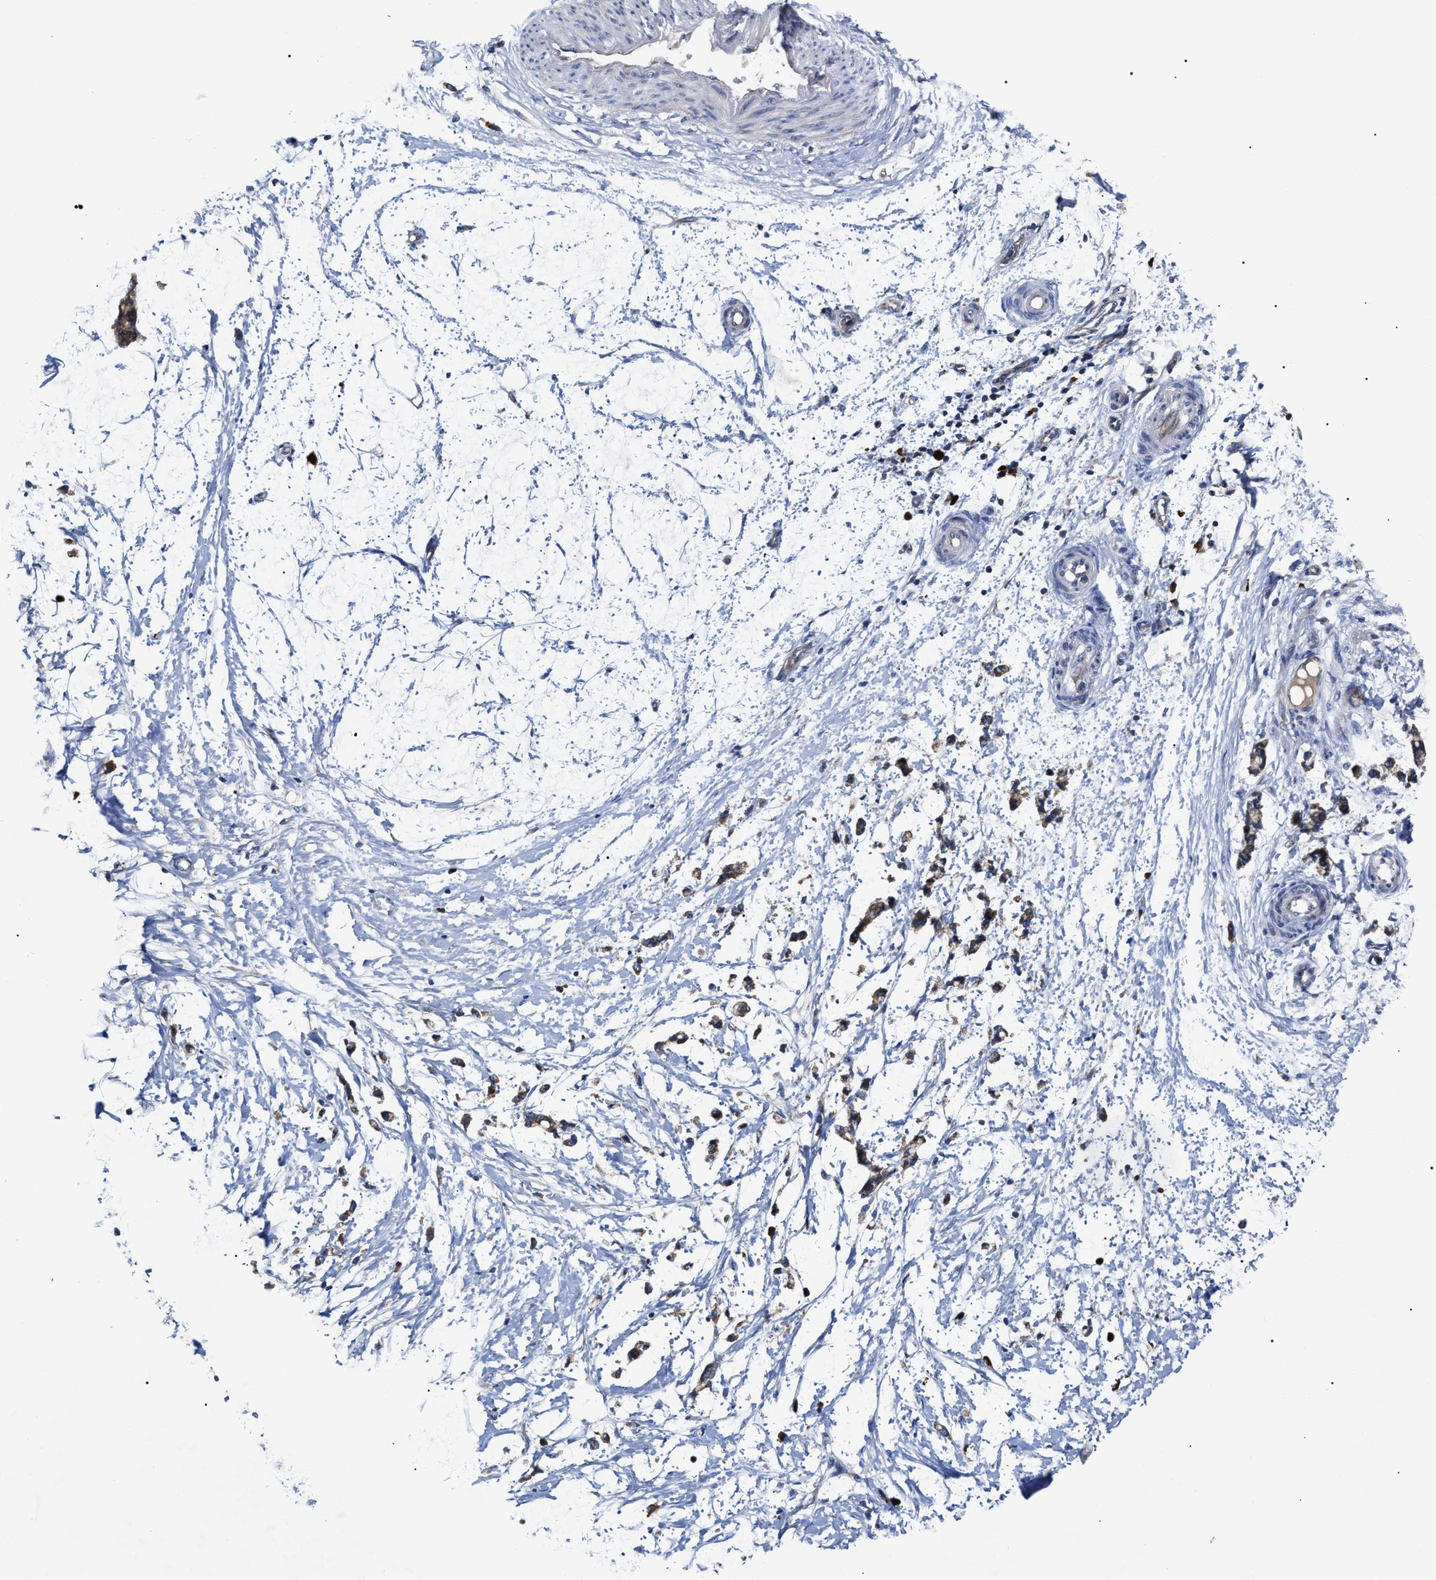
{"staining": {"intensity": "negative", "quantity": "none", "location": "none"}, "tissue": "adipose tissue", "cell_type": "Adipocytes", "image_type": "normal", "snomed": [{"axis": "morphology", "description": "Normal tissue, NOS"}, {"axis": "morphology", "description": "Adenocarcinoma, NOS"}, {"axis": "topography", "description": "Colon"}, {"axis": "topography", "description": "Peripheral nerve tissue"}], "caption": "Immunohistochemistry (IHC) image of unremarkable adipose tissue: human adipose tissue stained with DAB exhibits no significant protein staining in adipocytes.", "gene": "MACC1", "patient": {"sex": "male", "age": 14}}